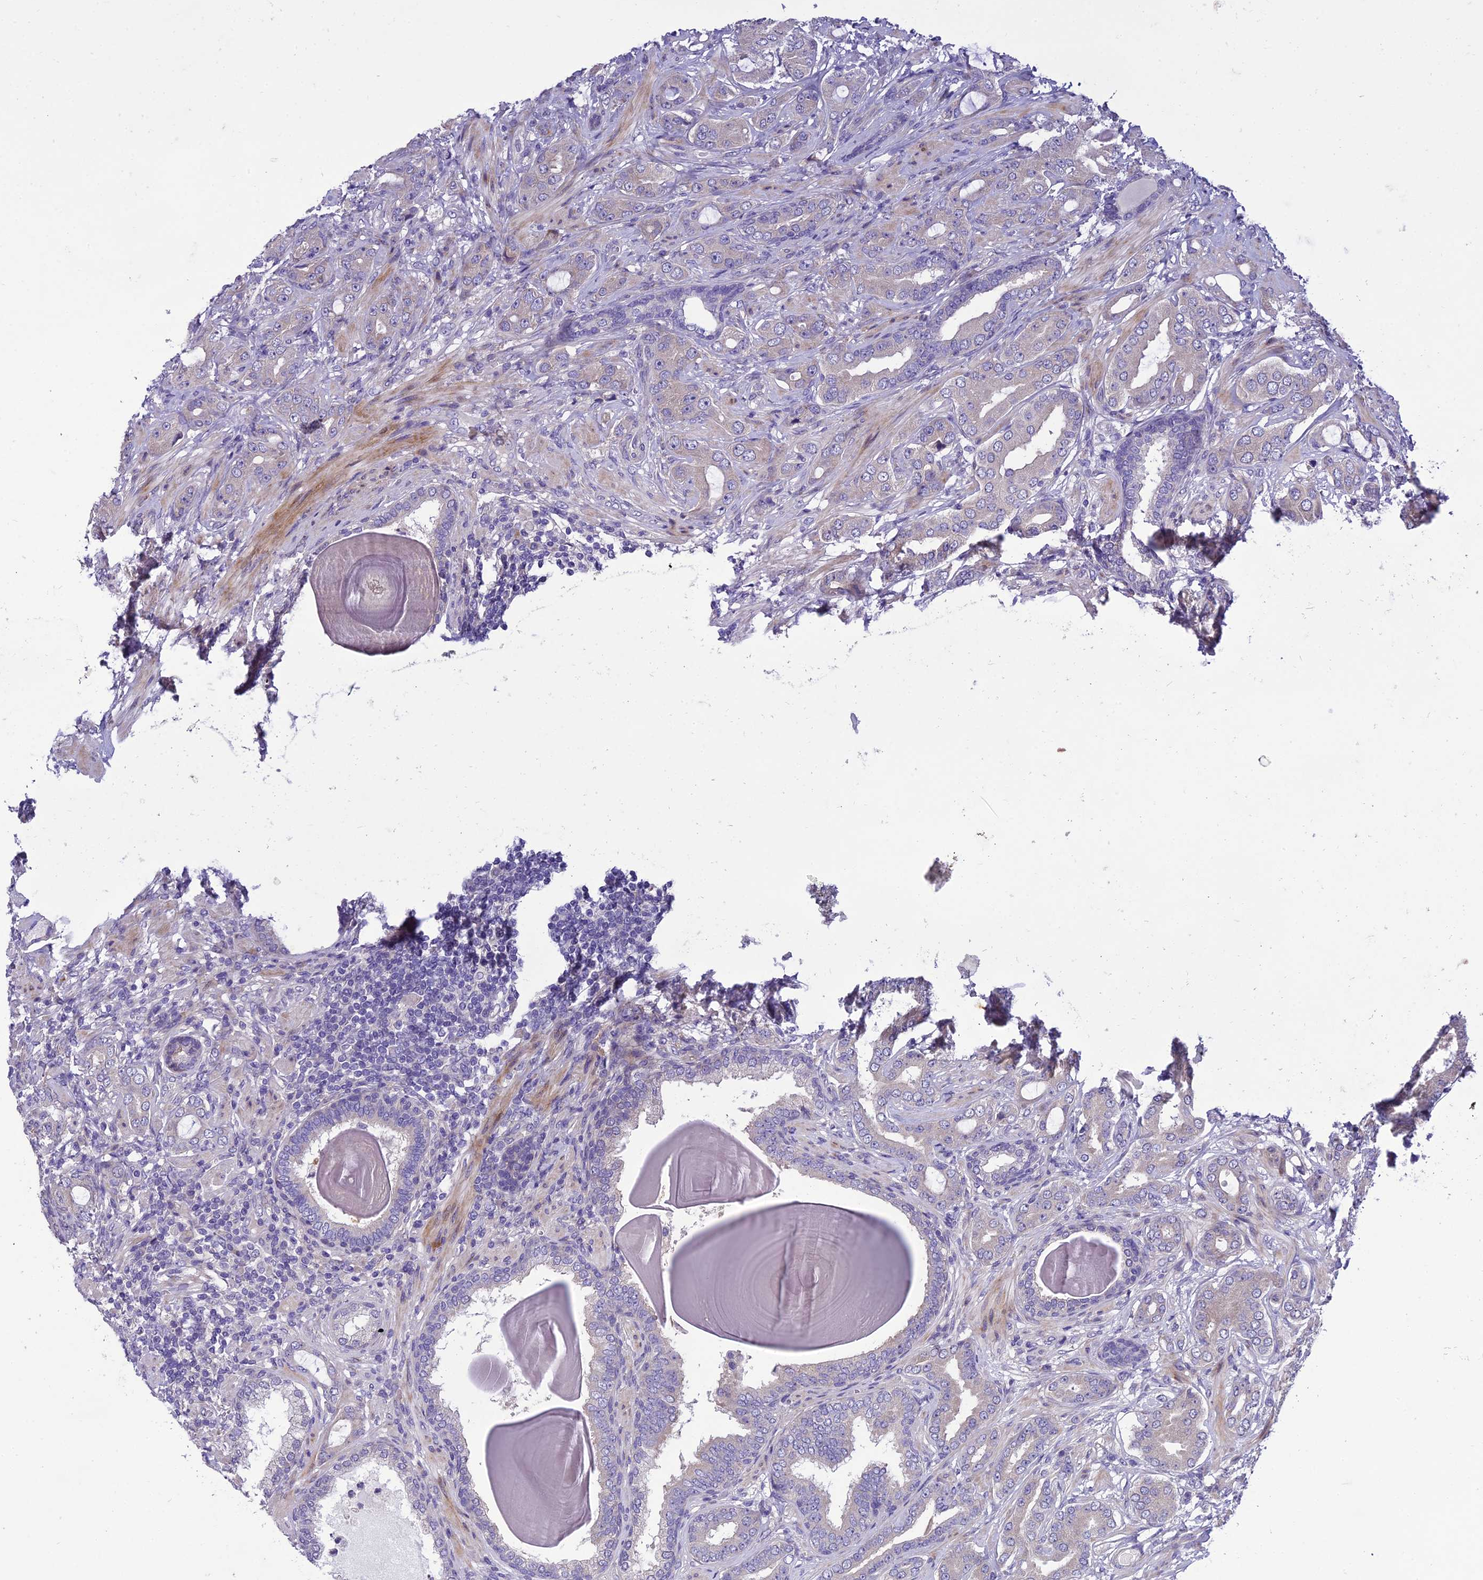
{"staining": {"intensity": "negative", "quantity": "none", "location": "none"}, "tissue": "prostate cancer", "cell_type": "Tumor cells", "image_type": "cancer", "snomed": [{"axis": "morphology", "description": "Adenocarcinoma, Low grade"}, {"axis": "topography", "description": "Prostate"}], "caption": "This is a photomicrograph of immunohistochemistry (IHC) staining of prostate adenocarcinoma (low-grade), which shows no expression in tumor cells.", "gene": "ADIPOR2", "patient": {"sex": "male", "age": 57}}